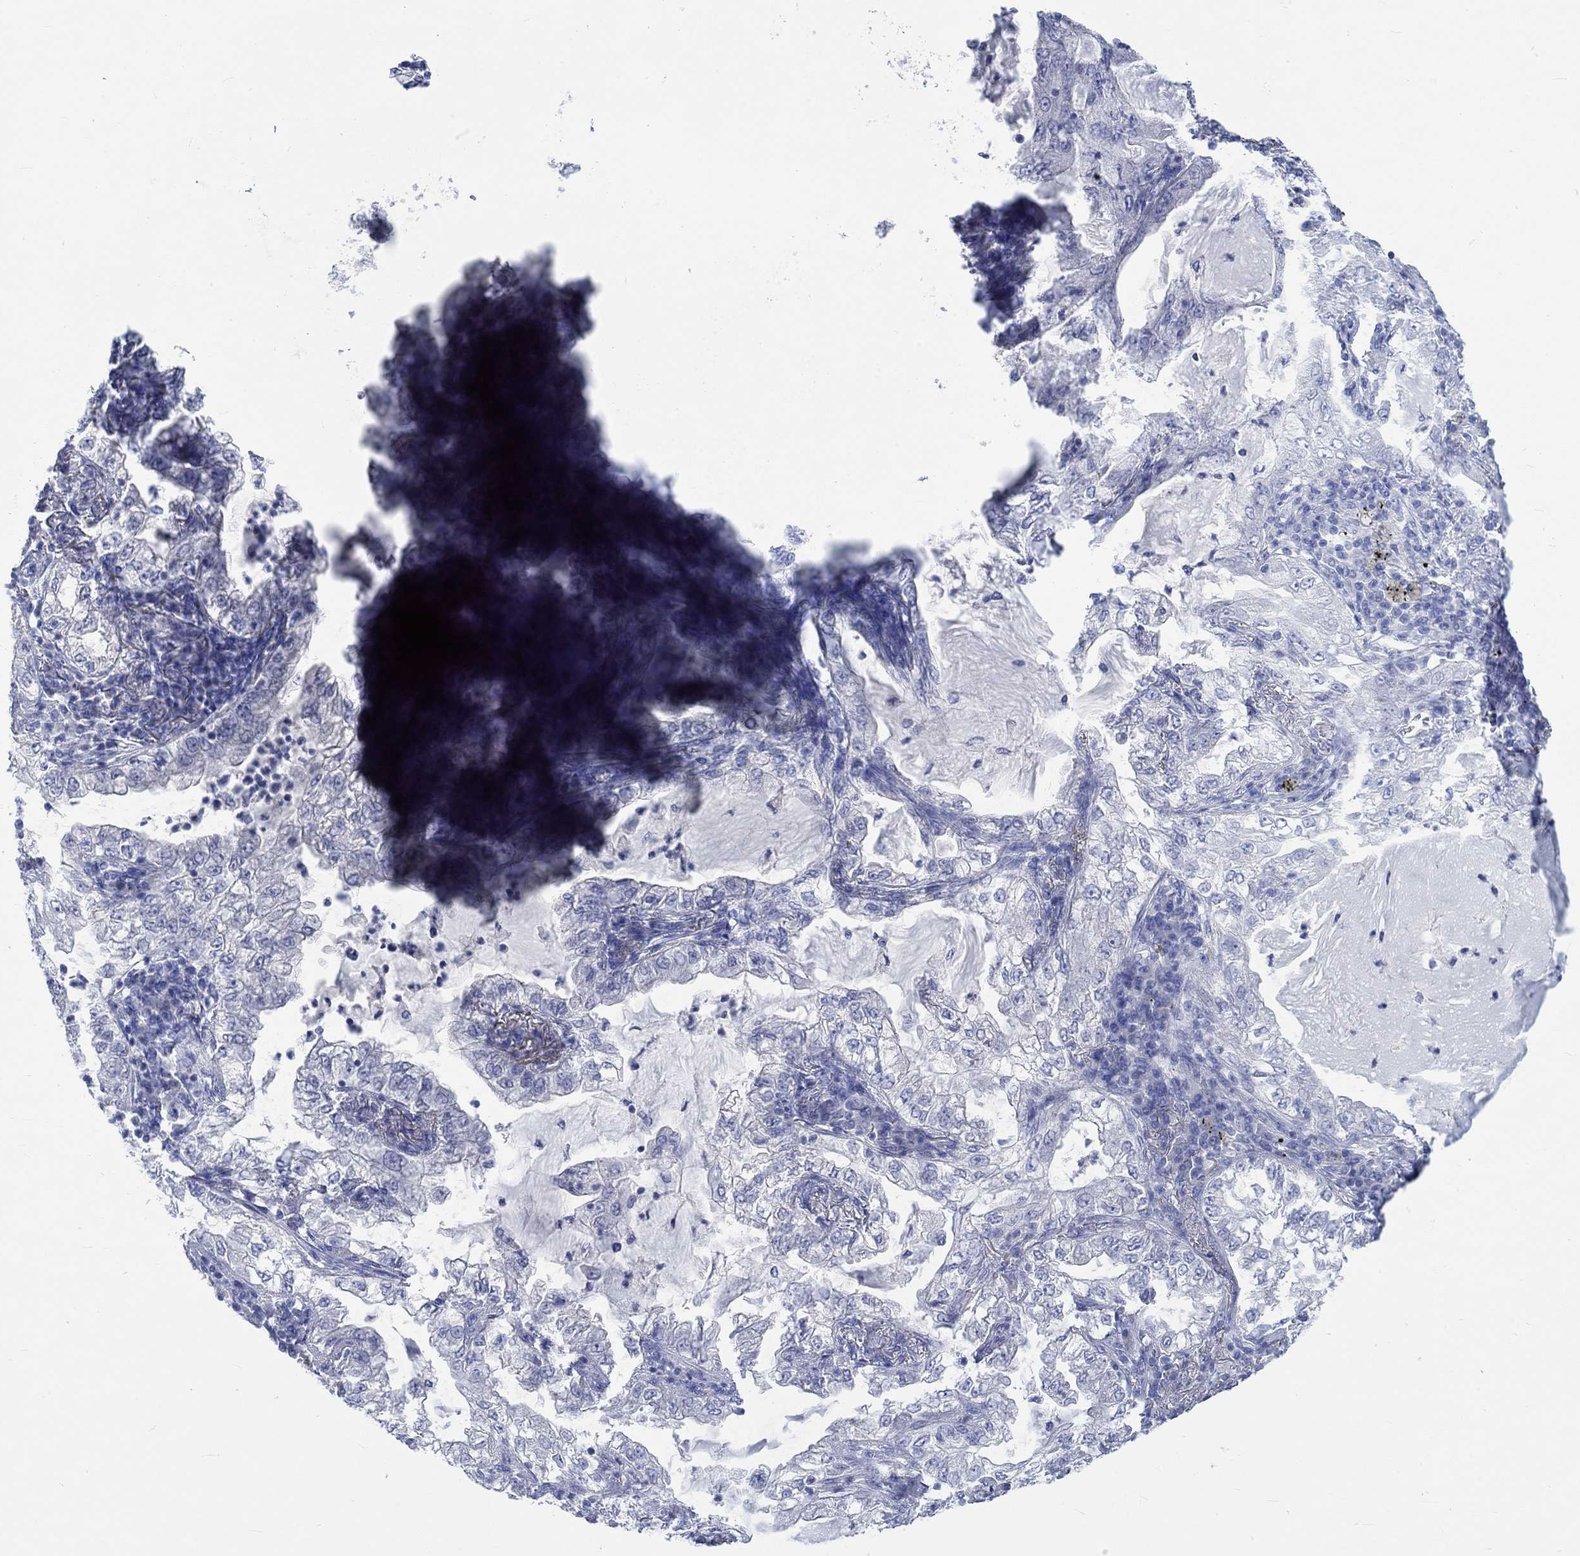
{"staining": {"intensity": "negative", "quantity": "none", "location": "none"}, "tissue": "lung cancer", "cell_type": "Tumor cells", "image_type": "cancer", "snomed": [{"axis": "morphology", "description": "Adenocarcinoma, NOS"}, {"axis": "topography", "description": "Lung"}], "caption": "Protein analysis of adenocarcinoma (lung) displays no significant positivity in tumor cells.", "gene": "KCNA1", "patient": {"sex": "female", "age": 73}}